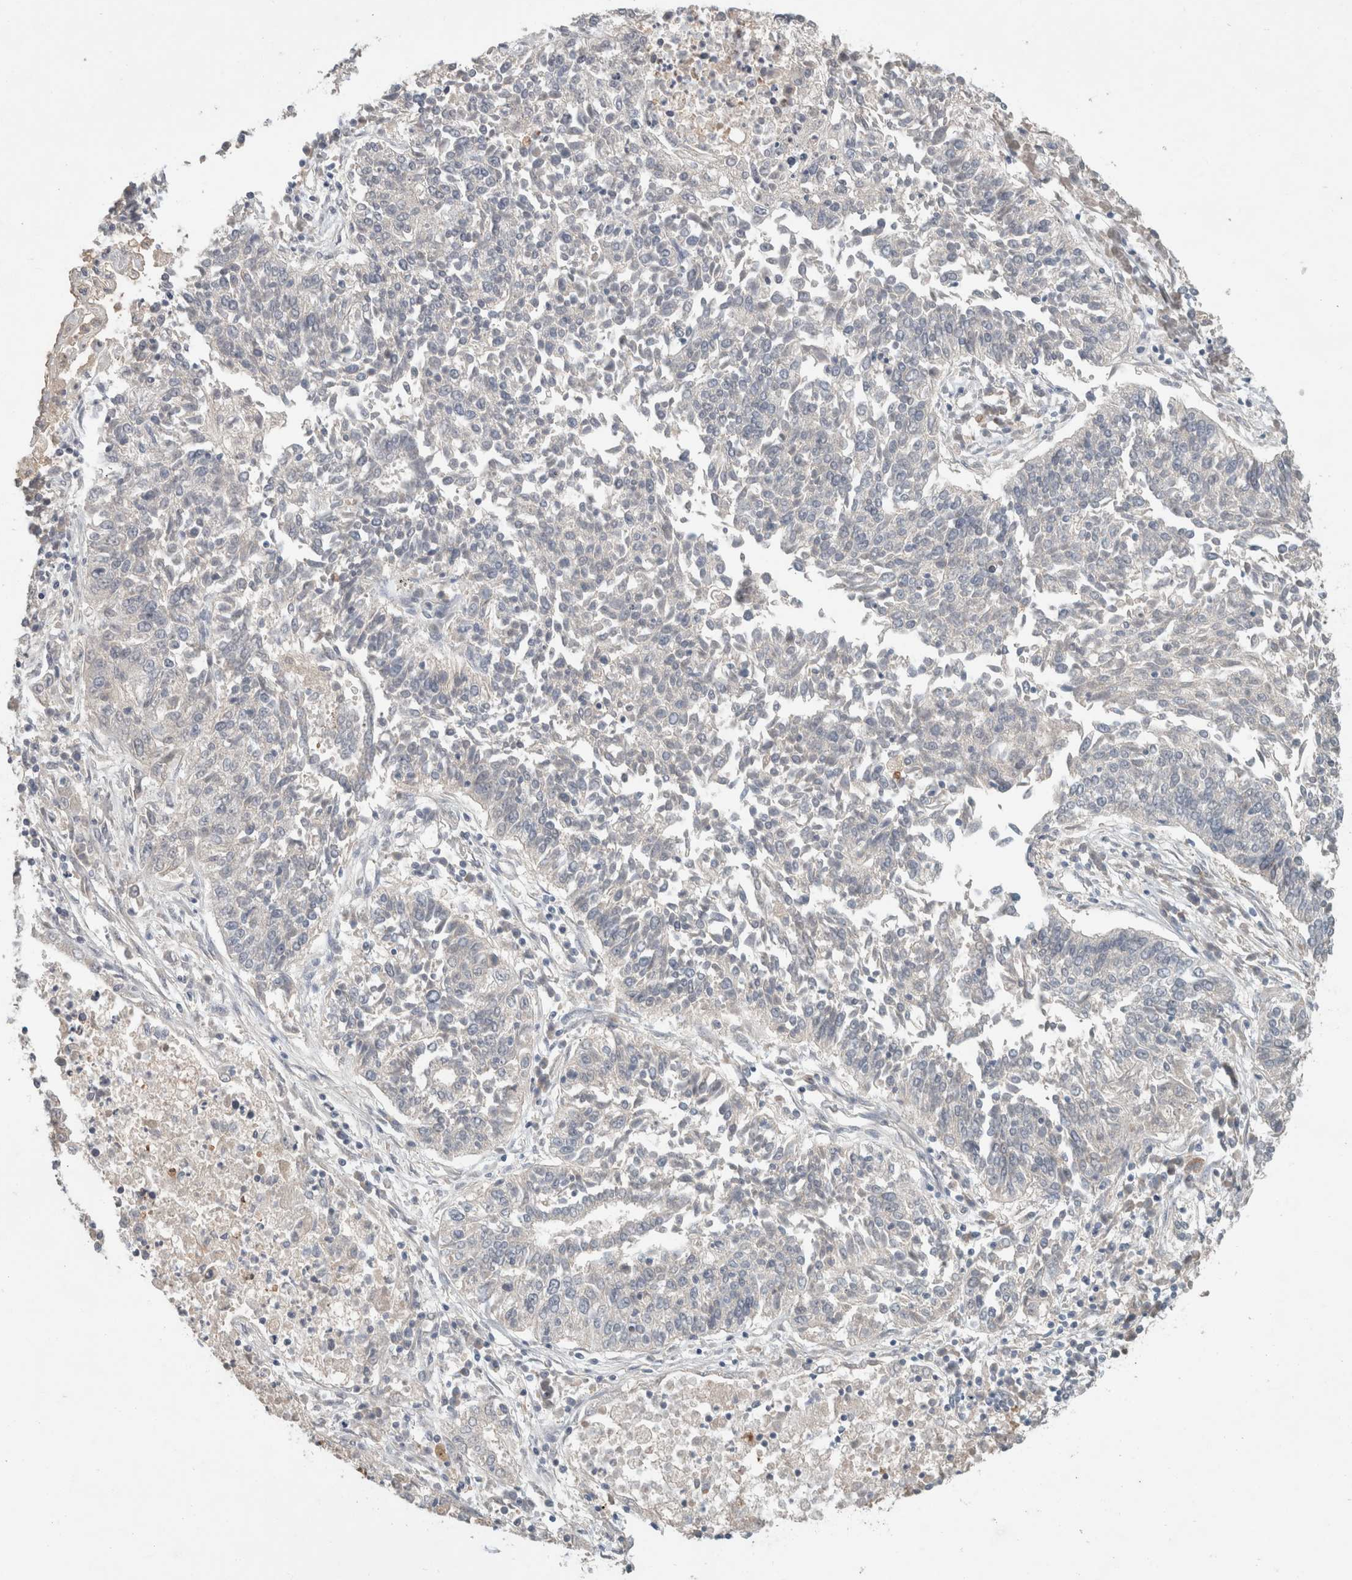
{"staining": {"intensity": "negative", "quantity": "none", "location": "none"}, "tissue": "lung cancer", "cell_type": "Tumor cells", "image_type": "cancer", "snomed": [{"axis": "morphology", "description": "Normal tissue, NOS"}, {"axis": "morphology", "description": "Squamous cell carcinoma, NOS"}, {"axis": "topography", "description": "Lymph node"}, {"axis": "topography", "description": "Cartilage tissue"}, {"axis": "topography", "description": "Bronchus"}, {"axis": "topography", "description": "Lung"}, {"axis": "topography", "description": "Peripheral nerve tissue"}], "caption": "Tumor cells show no significant protein staining in squamous cell carcinoma (lung).", "gene": "RASAL2", "patient": {"sex": "female", "age": 49}}